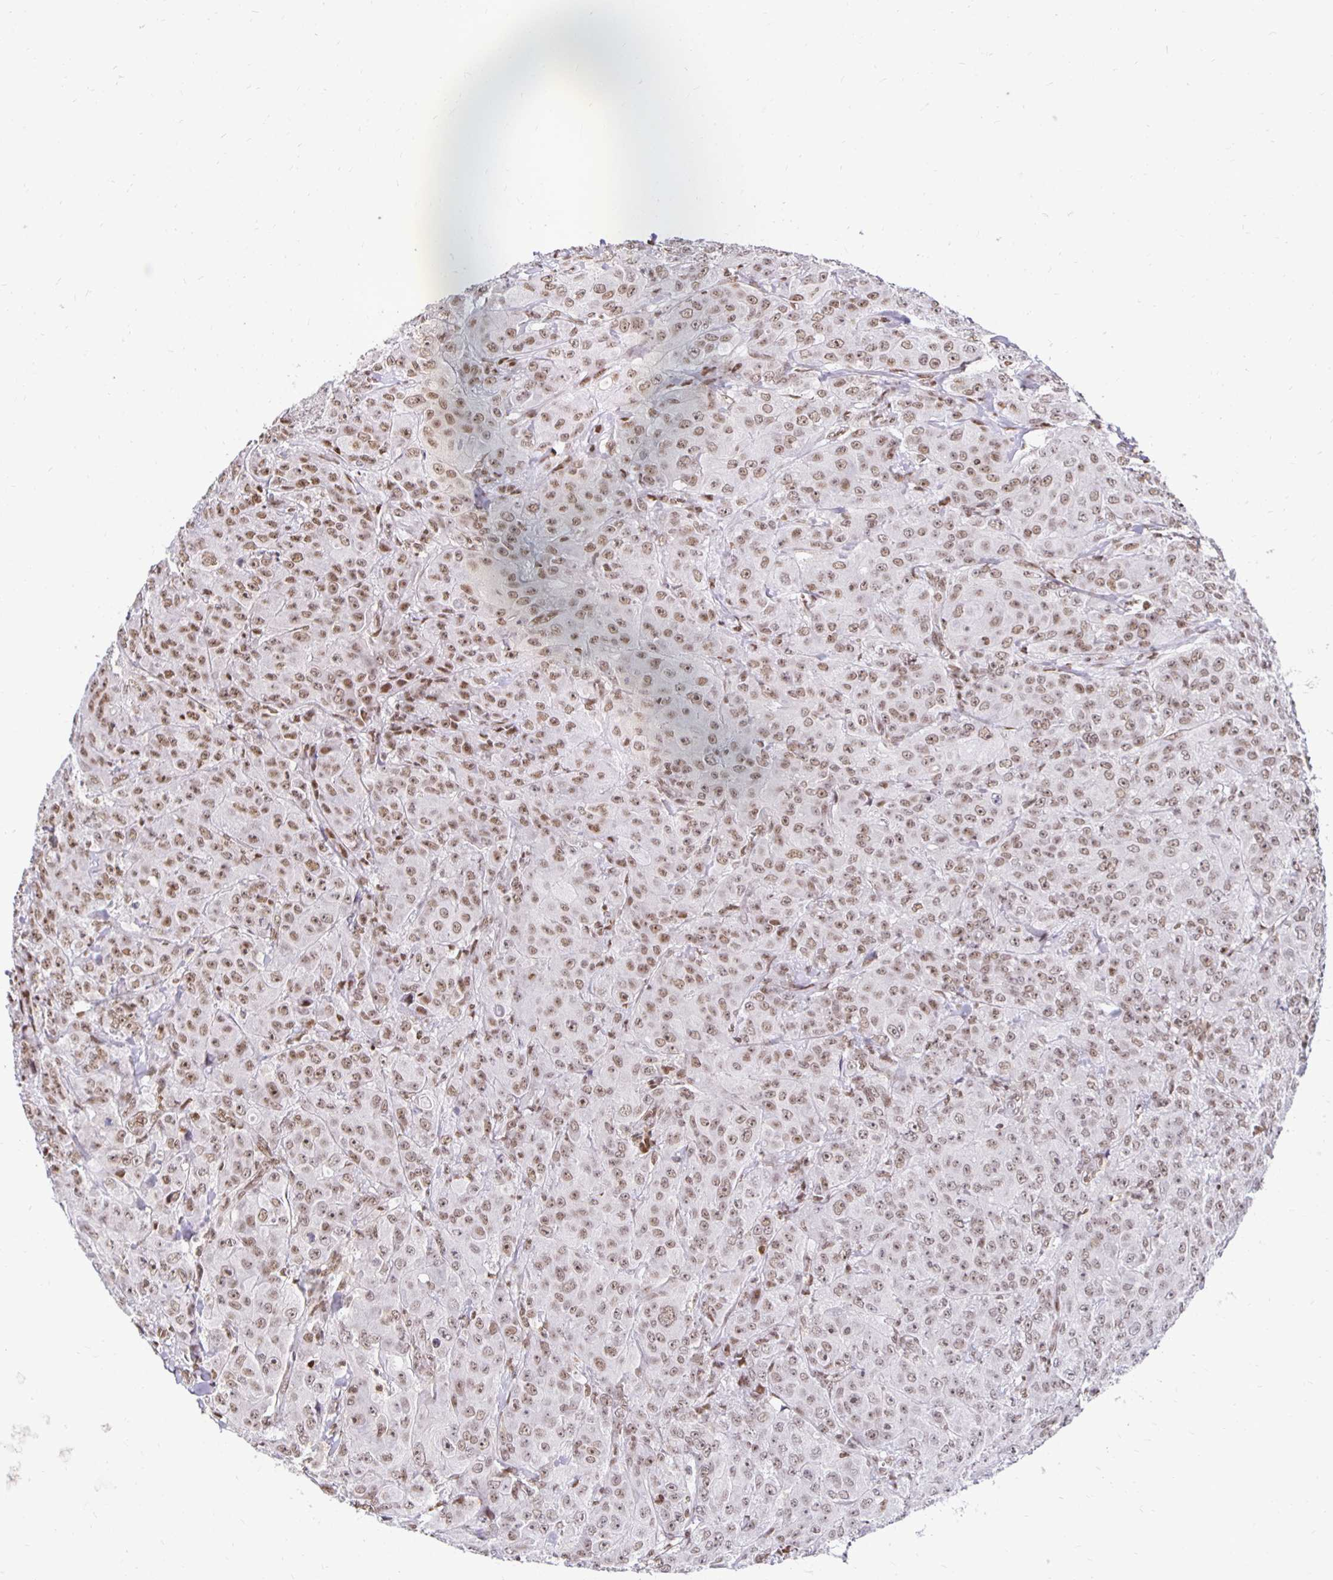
{"staining": {"intensity": "moderate", "quantity": ">75%", "location": "nuclear"}, "tissue": "breast cancer", "cell_type": "Tumor cells", "image_type": "cancer", "snomed": [{"axis": "morphology", "description": "Normal tissue, NOS"}, {"axis": "morphology", "description": "Duct carcinoma"}, {"axis": "topography", "description": "Breast"}], "caption": "Protein staining of invasive ductal carcinoma (breast) tissue reveals moderate nuclear staining in approximately >75% of tumor cells.", "gene": "ZNF579", "patient": {"sex": "female", "age": 43}}